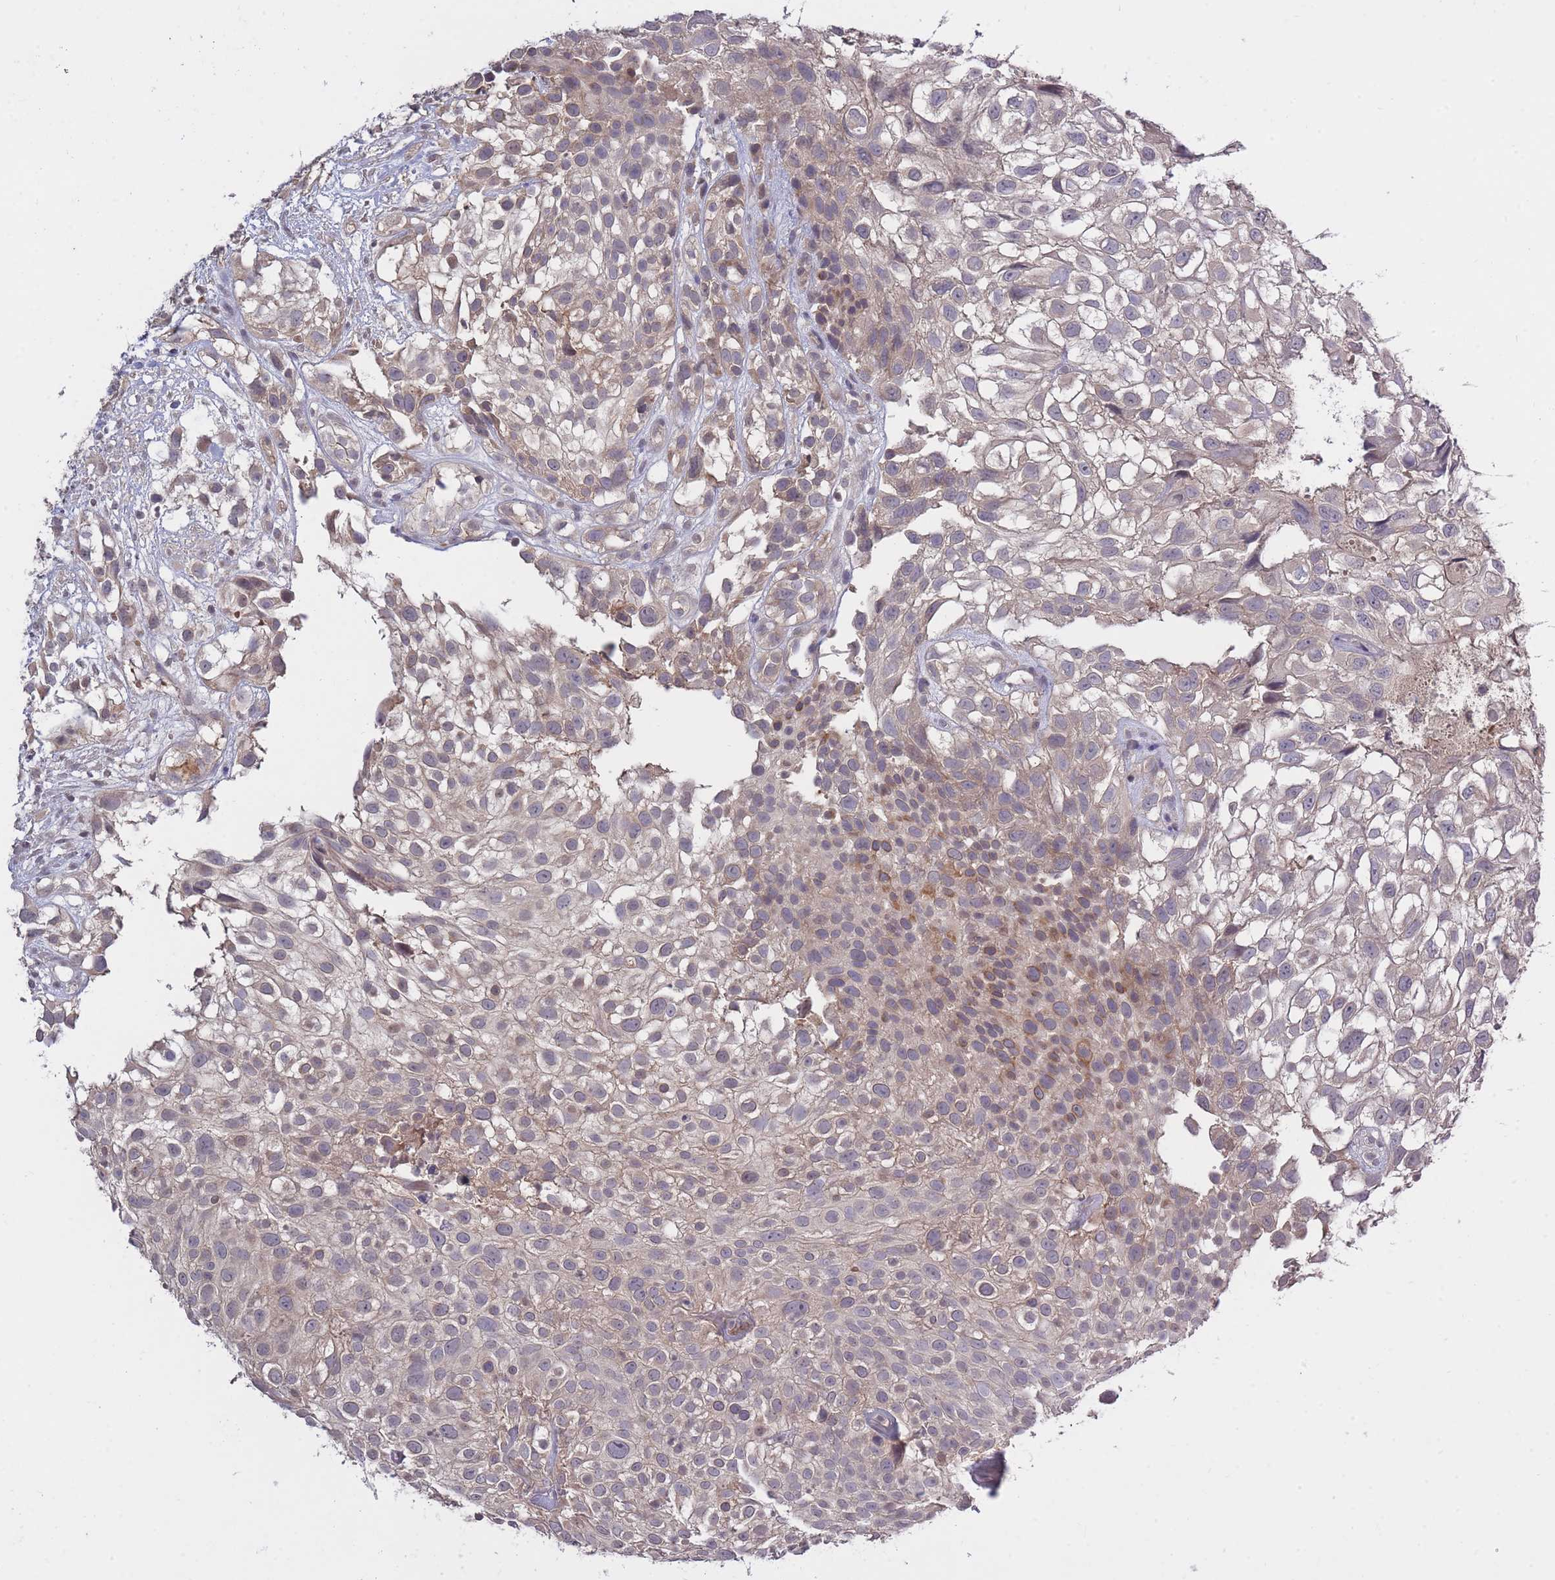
{"staining": {"intensity": "weak", "quantity": "<25%", "location": "cytoplasmic/membranous"}, "tissue": "urothelial cancer", "cell_type": "Tumor cells", "image_type": "cancer", "snomed": [{"axis": "morphology", "description": "Urothelial carcinoma, High grade"}, {"axis": "topography", "description": "Urinary bladder"}], "caption": "Urothelial cancer was stained to show a protein in brown. There is no significant expression in tumor cells.", "gene": "ADCYAP1R1", "patient": {"sex": "male", "age": 56}}